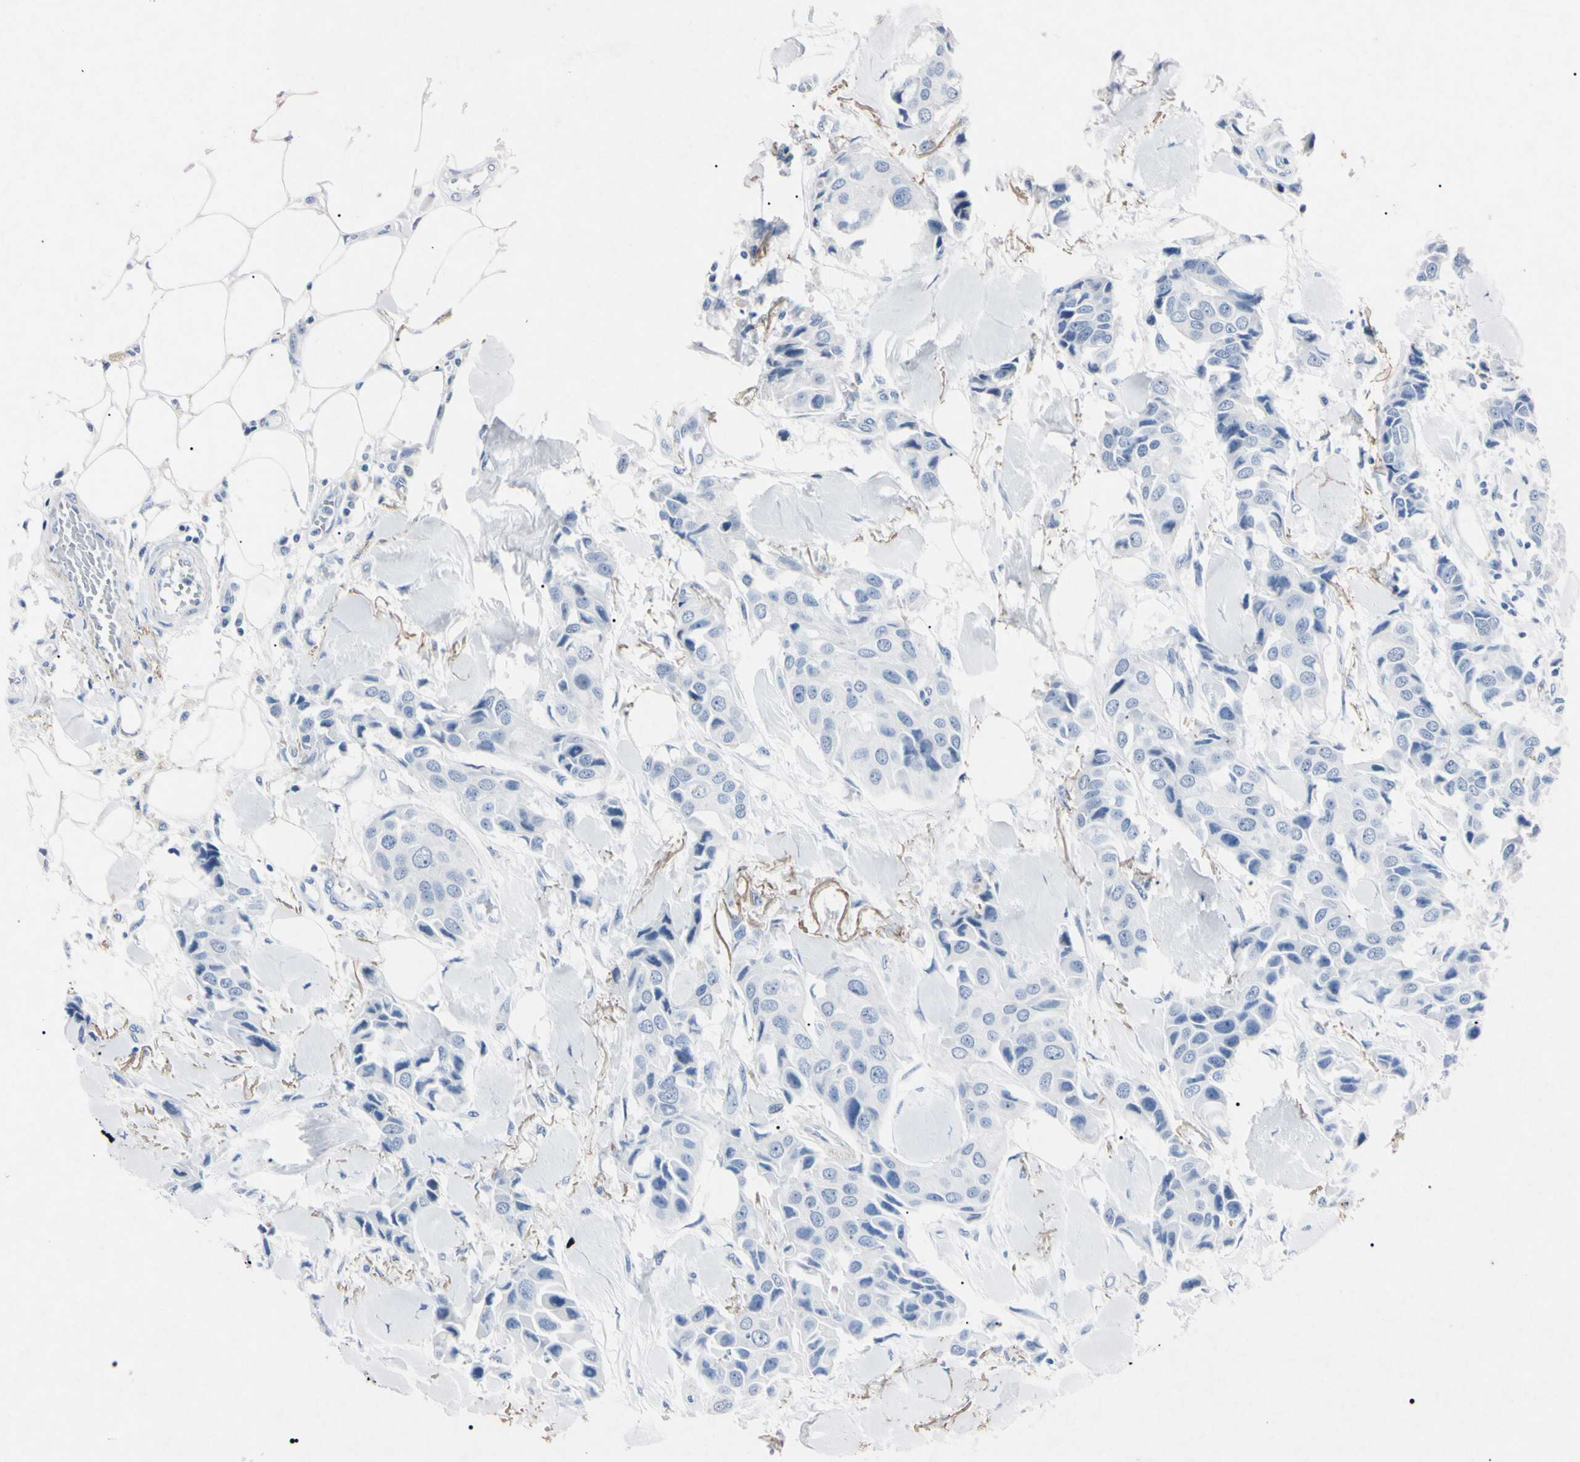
{"staining": {"intensity": "negative", "quantity": "none", "location": "none"}, "tissue": "breast cancer", "cell_type": "Tumor cells", "image_type": "cancer", "snomed": [{"axis": "morphology", "description": "Duct carcinoma"}, {"axis": "topography", "description": "Breast"}], "caption": "DAB immunohistochemical staining of breast cancer (invasive ductal carcinoma) reveals no significant positivity in tumor cells.", "gene": "ELN", "patient": {"sex": "female", "age": 80}}